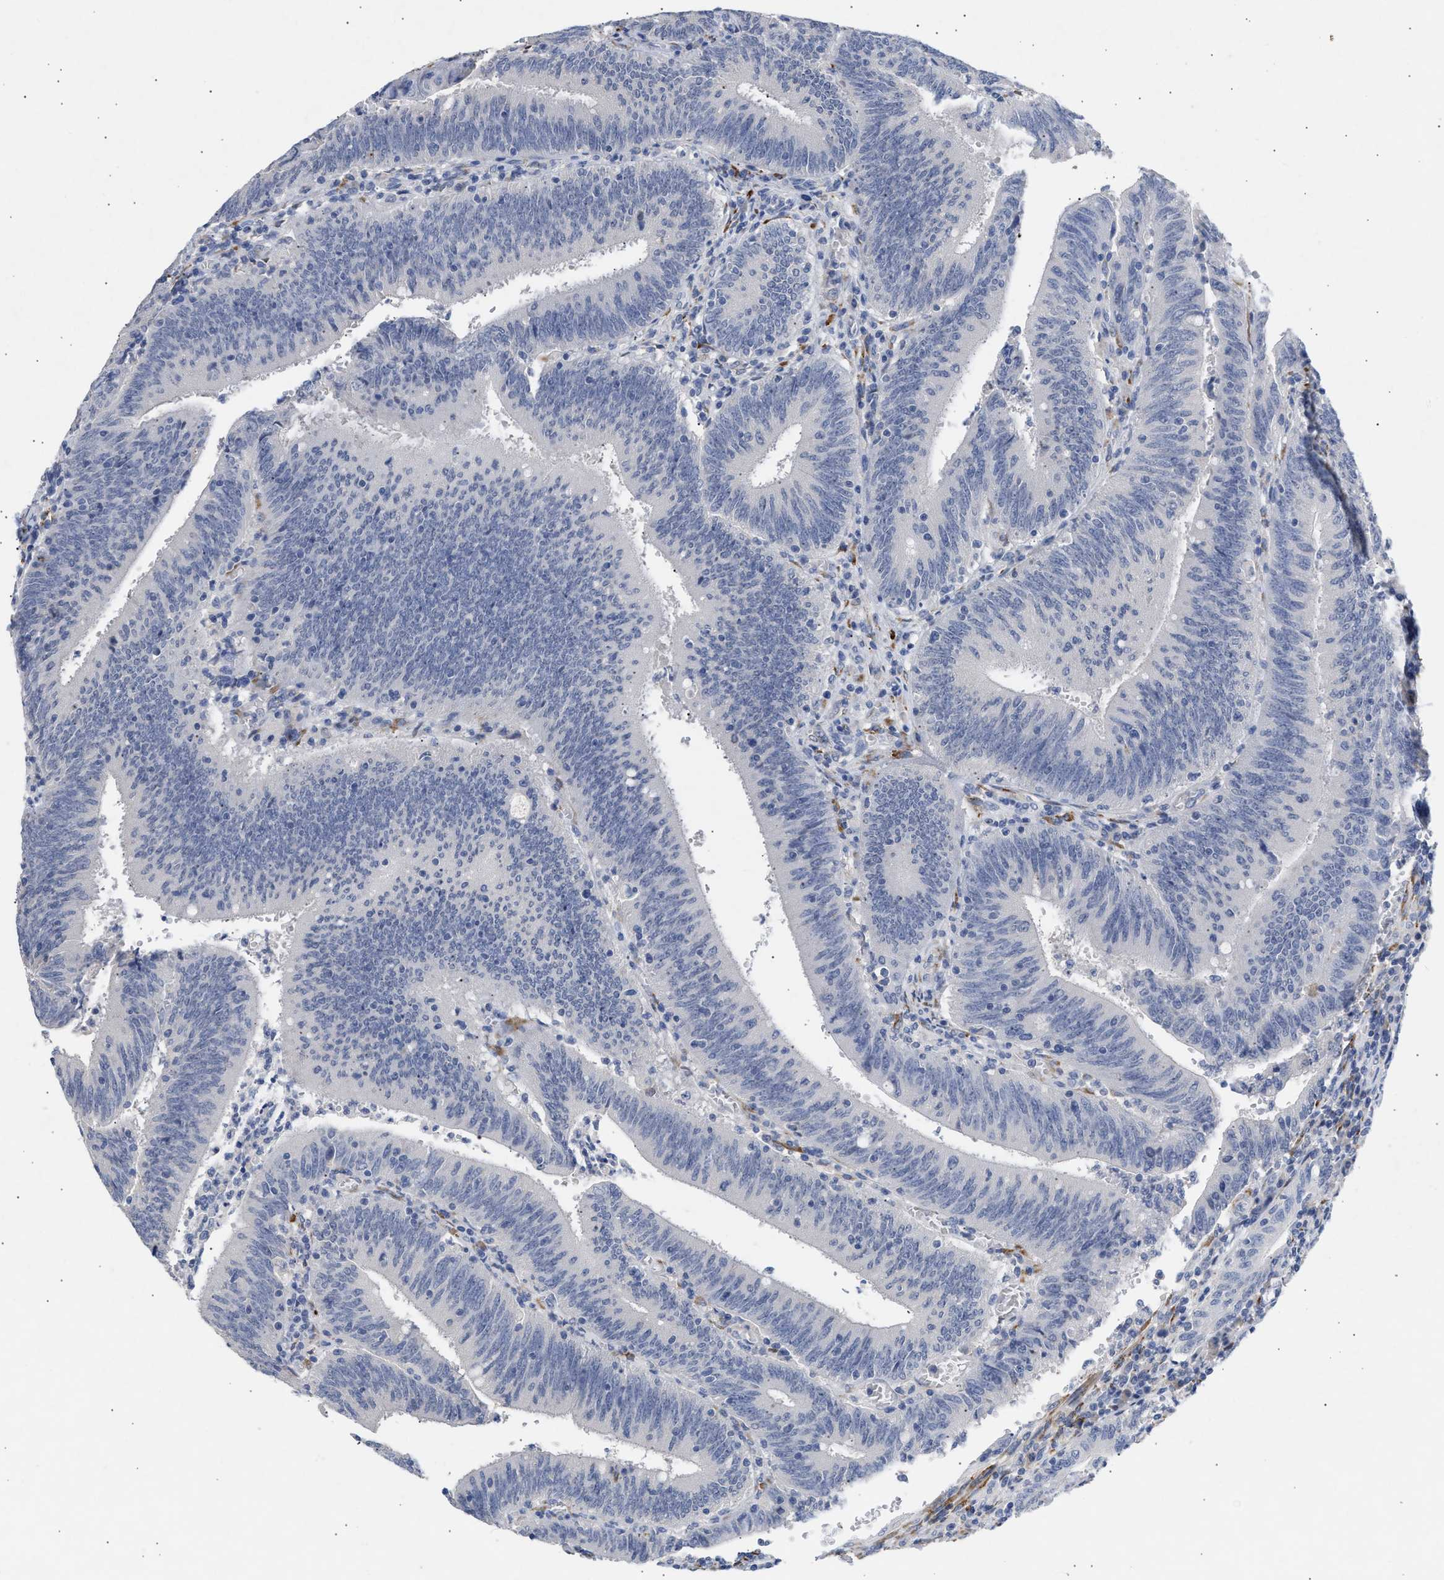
{"staining": {"intensity": "negative", "quantity": "none", "location": "none"}, "tissue": "colorectal cancer", "cell_type": "Tumor cells", "image_type": "cancer", "snomed": [{"axis": "morphology", "description": "Normal tissue, NOS"}, {"axis": "morphology", "description": "Adenocarcinoma, NOS"}, {"axis": "topography", "description": "Rectum"}], "caption": "Adenocarcinoma (colorectal) was stained to show a protein in brown. There is no significant positivity in tumor cells. (Brightfield microscopy of DAB immunohistochemistry (IHC) at high magnification).", "gene": "SELENOM", "patient": {"sex": "female", "age": 66}}